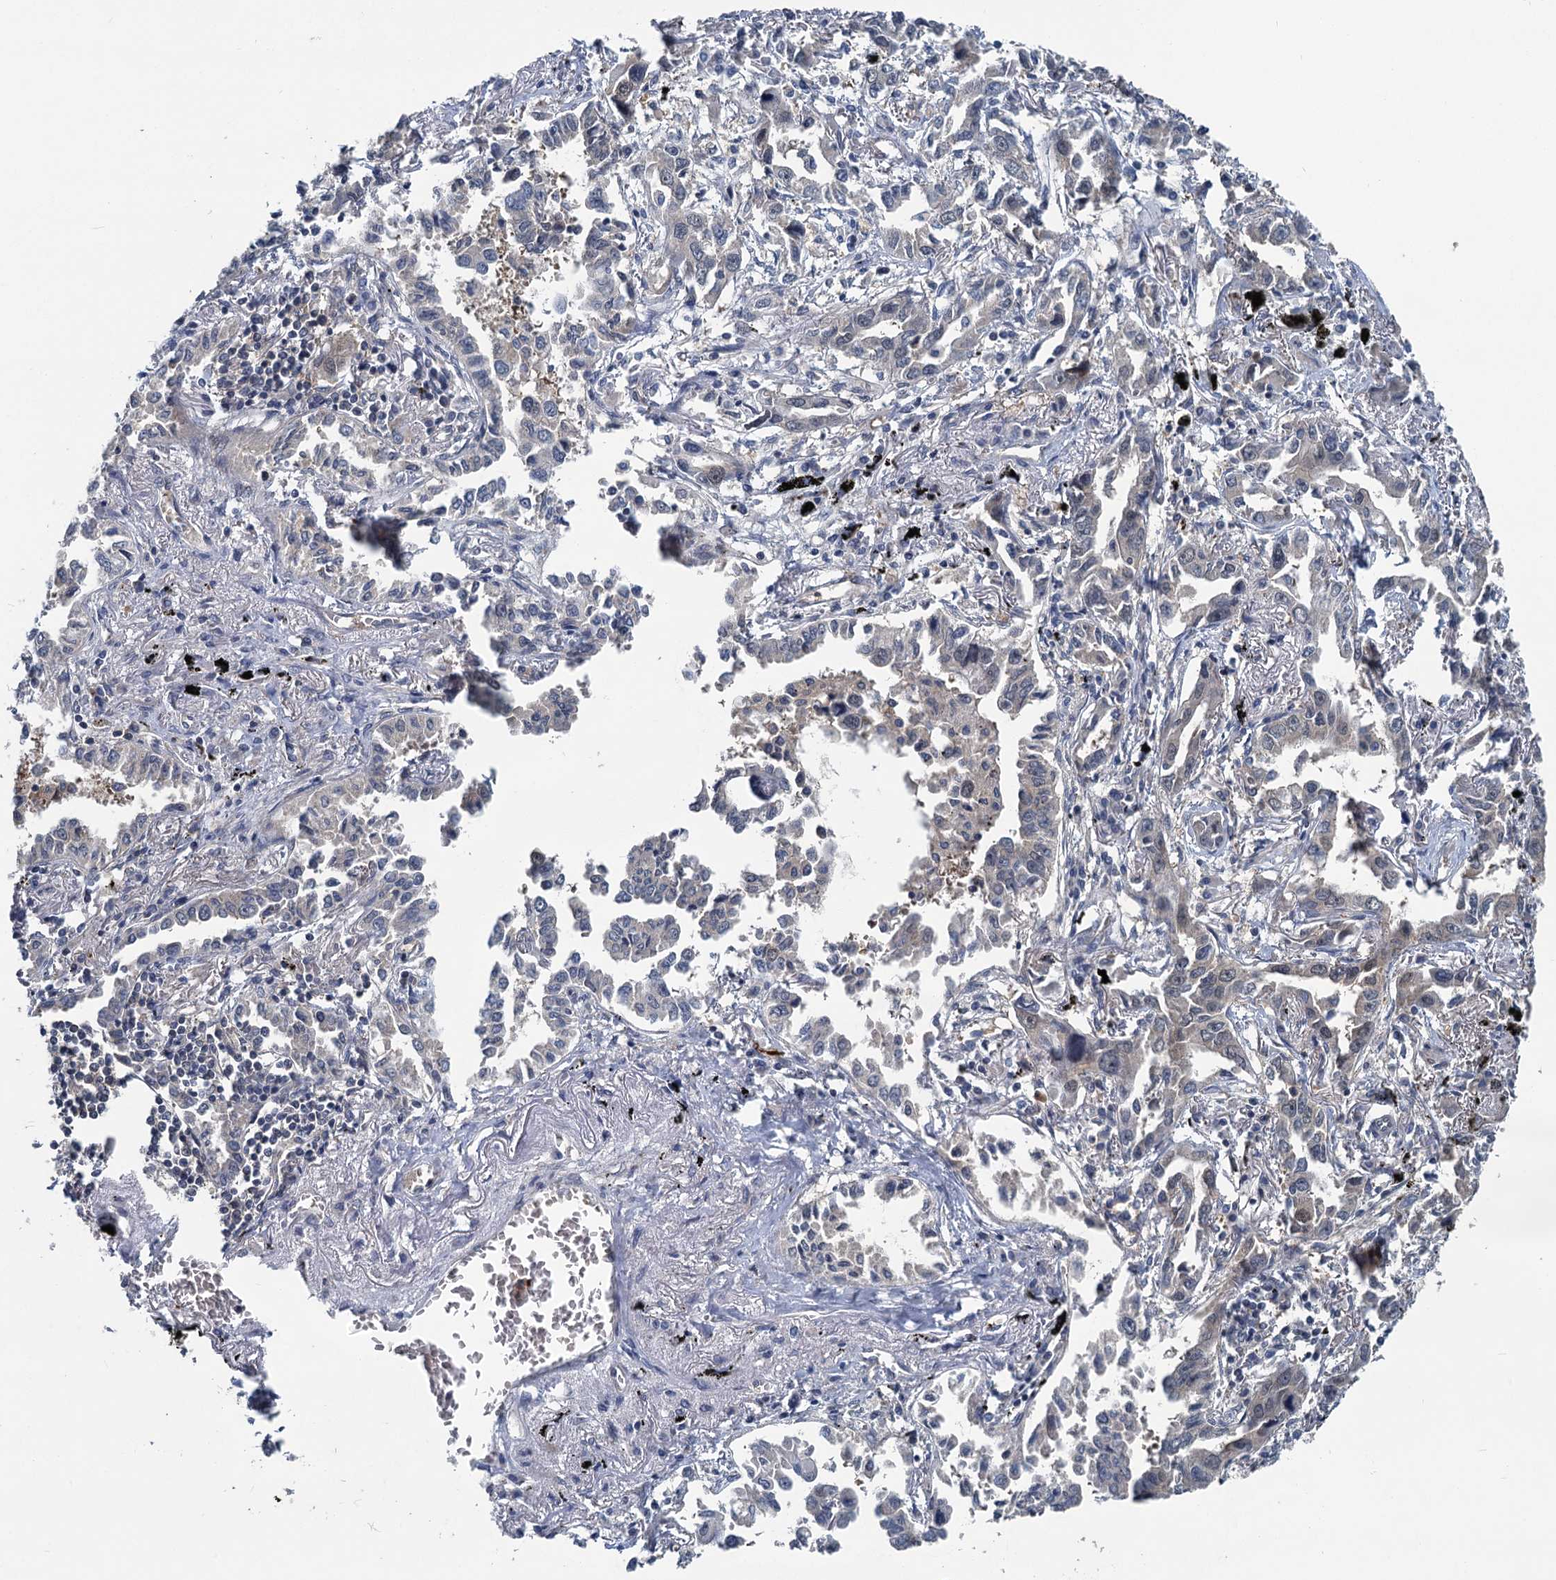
{"staining": {"intensity": "negative", "quantity": "none", "location": "none"}, "tissue": "lung cancer", "cell_type": "Tumor cells", "image_type": "cancer", "snomed": [{"axis": "morphology", "description": "Adenocarcinoma, NOS"}, {"axis": "topography", "description": "Lung"}], "caption": "The immunohistochemistry (IHC) image has no significant positivity in tumor cells of adenocarcinoma (lung) tissue. (DAB immunohistochemistry (IHC), high magnification).", "gene": "GCLM", "patient": {"sex": "male", "age": 67}}